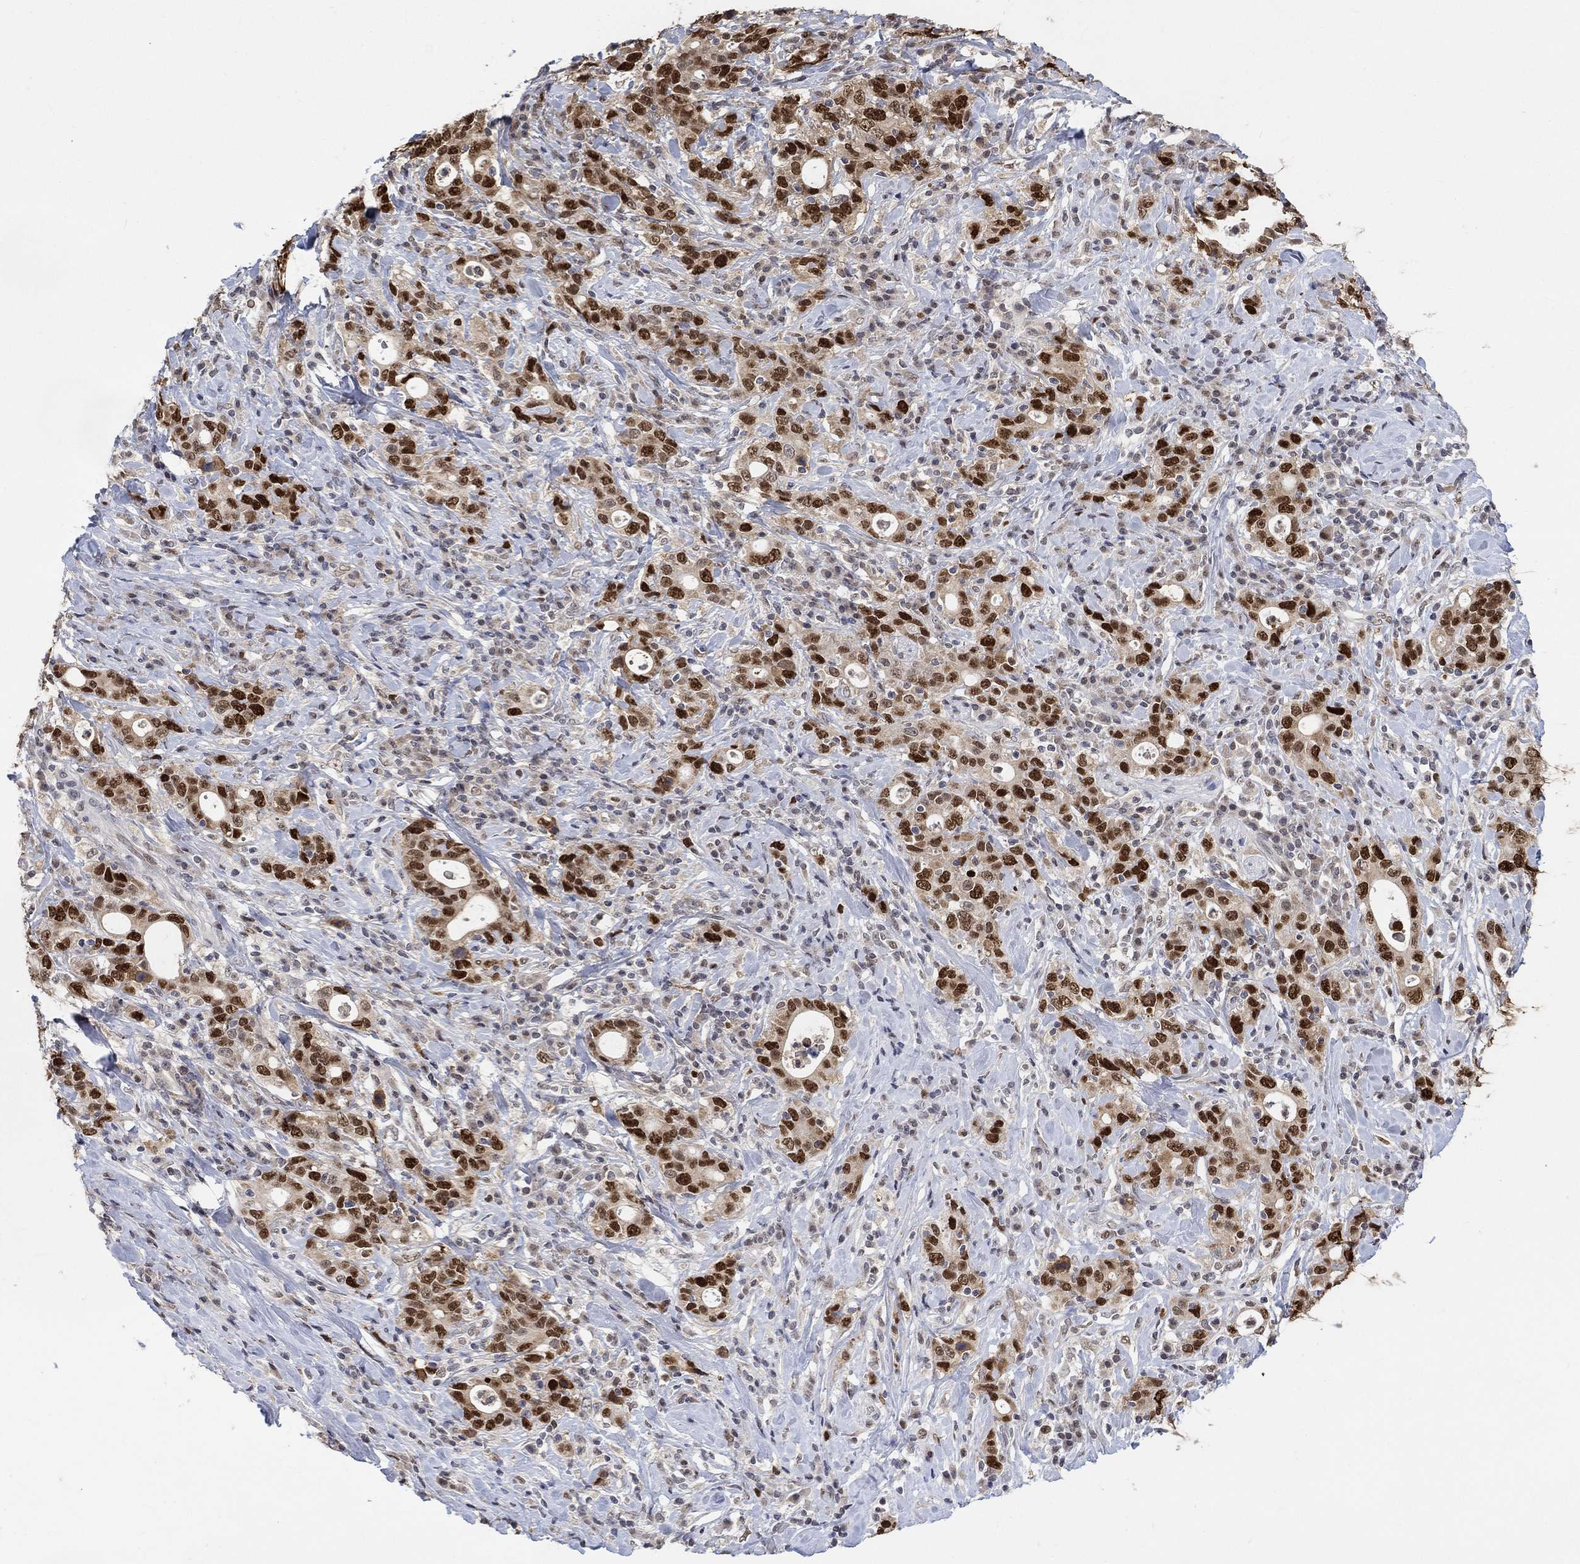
{"staining": {"intensity": "strong", "quantity": ">75%", "location": "nuclear"}, "tissue": "stomach cancer", "cell_type": "Tumor cells", "image_type": "cancer", "snomed": [{"axis": "morphology", "description": "Adenocarcinoma, NOS"}, {"axis": "topography", "description": "Stomach"}], "caption": "Immunohistochemistry (IHC) micrograph of neoplastic tissue: human stomach cancer stained using immunohistochemistry (IHC) reveals high levels of strong protein expression localized specifically in the nuclear of tumor cells, appearing as a nuclear brown color.", "gene": "RAD54L2", "patient": {"sex": "male", "age": 79}}